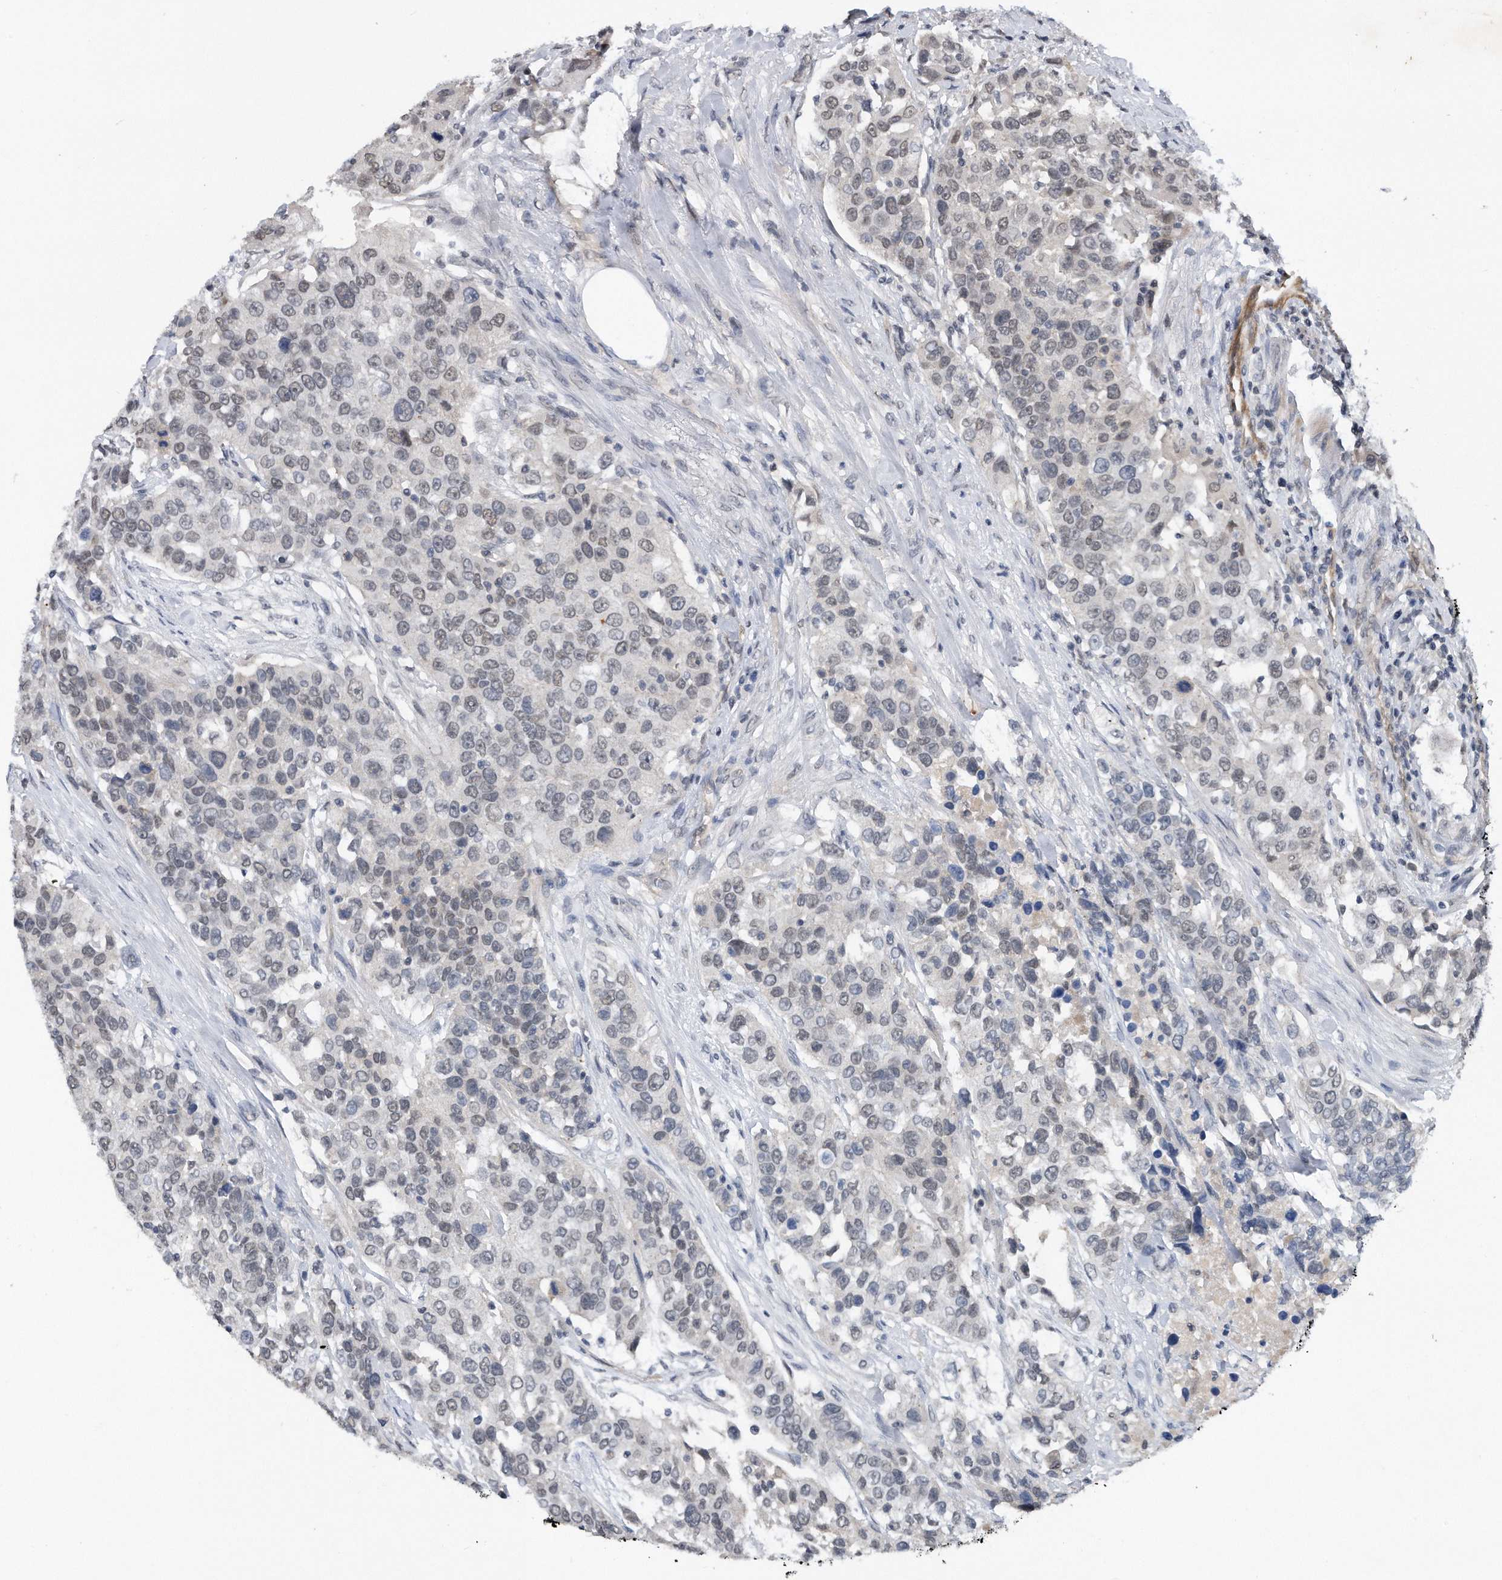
{"staining": {"intensity": "weak", "quantity": "<25%", "location": "nuclear"}, "tissue": "urothelial cancer", "cell_type": "Tumor cells", "image_type": "cancer", "snomed": [{"axis": "morphology", "description": "Urothelial carcinoma, High grade"}, {"axis": "topography", "description": "Urinary bladder"}], "caption": "Human urothelial cancer stained for a protein using immunohistochemistry demonstrates no positivity in tumor cells.", "gene": "TP53INP1", "patient": {"sex": "female", "age": 80}}